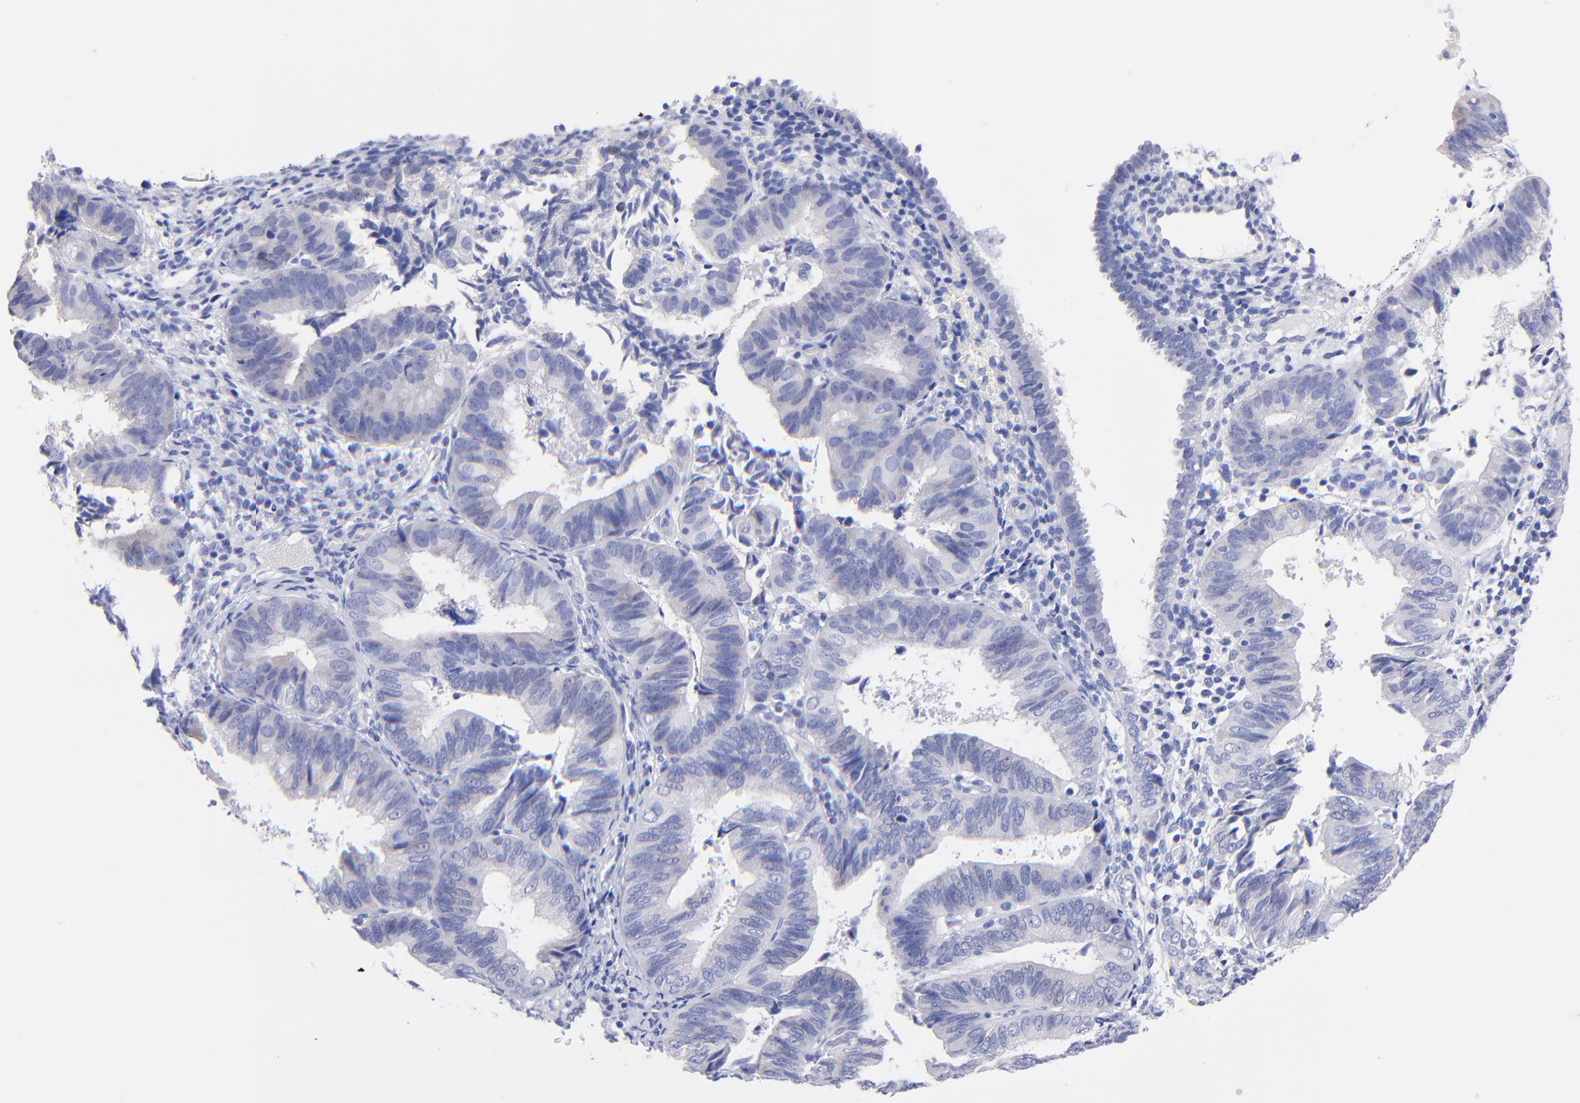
{"staining": {"intensity": "negative", "quantity": "none", "location": "none"}, "tissue": "endometrial cancer", "cell_type": "Tumor cells", "image_type": "cancer", "snomed": [{"axis": "morphology", "description": "Adenocarcinoma, NOS"}, {"axis": "topography", "description": "Endometrium"}], "caption": "Endometrial cancer (adenocarcinoma) stained for a protein using immunohistochemistry reveals no staining tumor cells.", "gene": "RAB3A", "patient": {"sex": "female", "age": 63}}